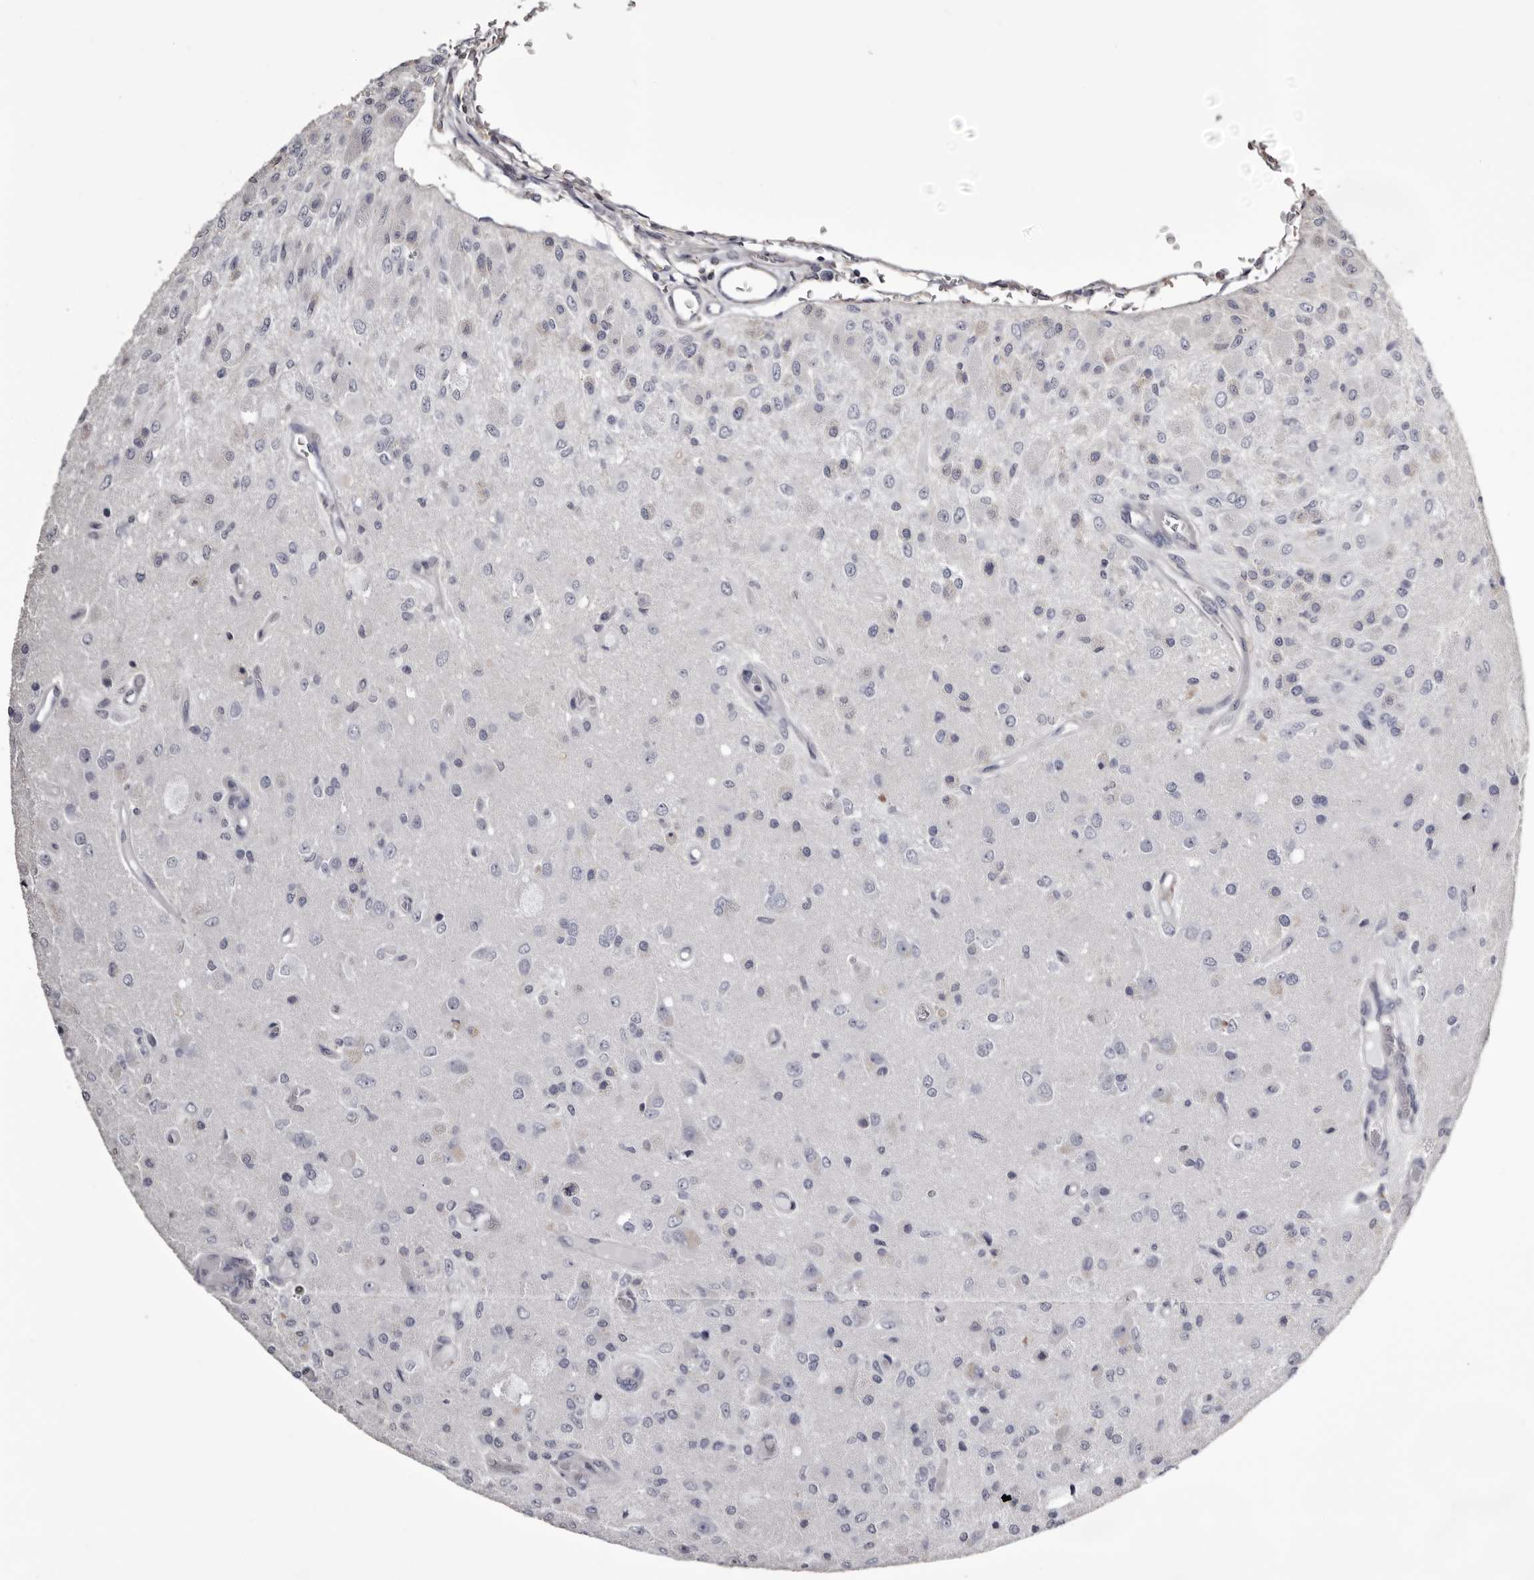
{"staining": {"intensity": "negative", "quantity": "none", "location": "none"}, "tissue": "glioma", "cell_type": "Tumor cells", "image_type": "cancer", "snomed": [{"axis": "morphology", "description": "Normal tissue, NOS"}, {"axis": "morphology", "description": "Glioma, malignant, High grade"}, {"axis": "topography", "description": "Cerebral cortex"}], "caption": "Histopathology image shows no significant protein expression in tumor cells of glioma.", "gene": "LAD1", "patient": {"sex": "male", "age": 77}}